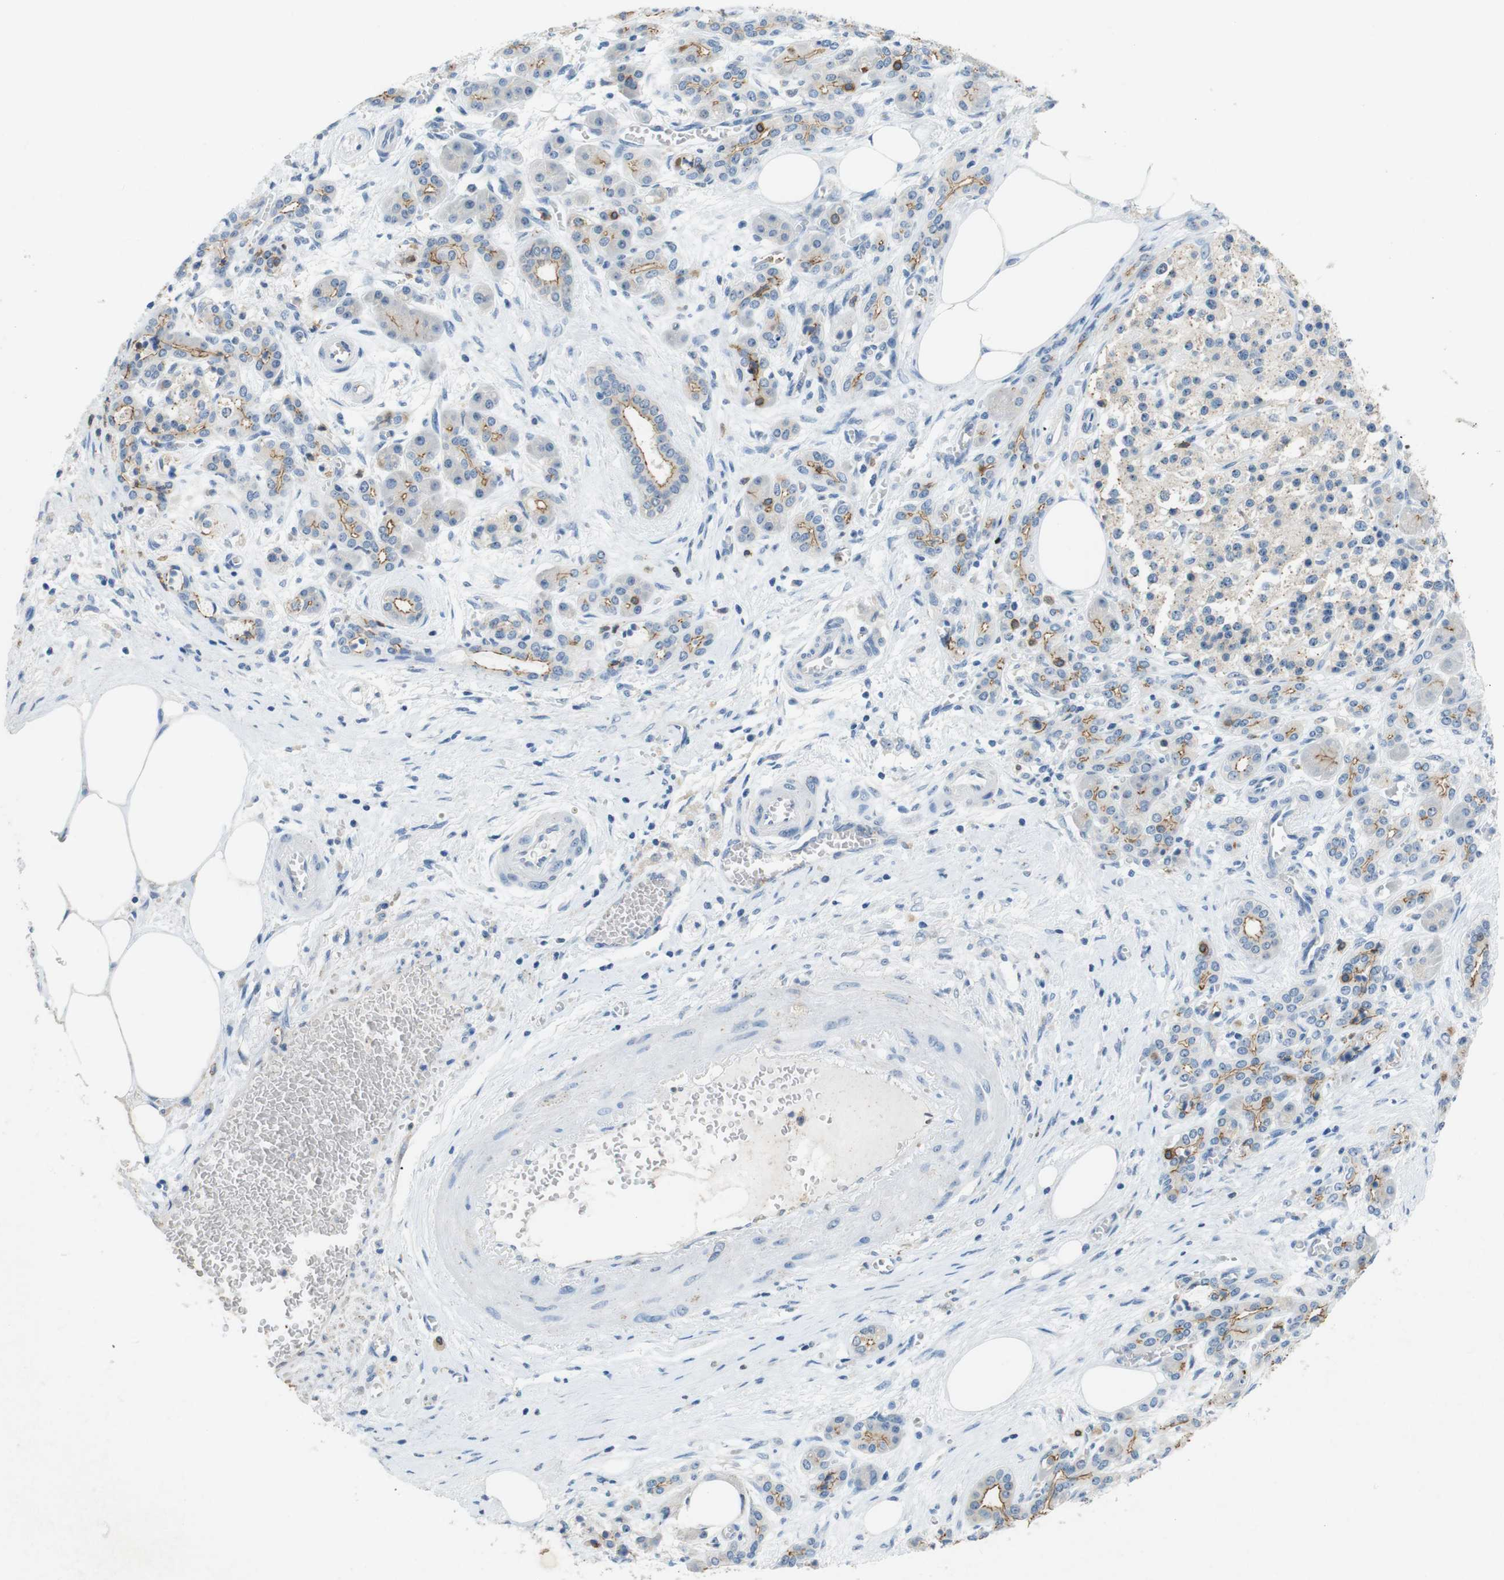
{"staining": {"intensity": "moderate", "quantity": "25%-75%", "location": "cytoplasmic/membranous"}, "tissue": "pancreatic cancer", "cell_type": "Tumor cells", "image_type": "cancer", "snomed": [{"axis": "morphology", "description": "Adenocarcinoma, NOS"}, {"axis": "topography", "description": "Pancreas"}], "caption": "DAB immunohistochemical staining of human pancreatic cancer (adenocarcinoma) shows moderate cytoplasmic/membranous protein expression in about 25%-75% of tumor cells.", "gene": "TJP3", "patient": {"sex": "female", "age": 70}}